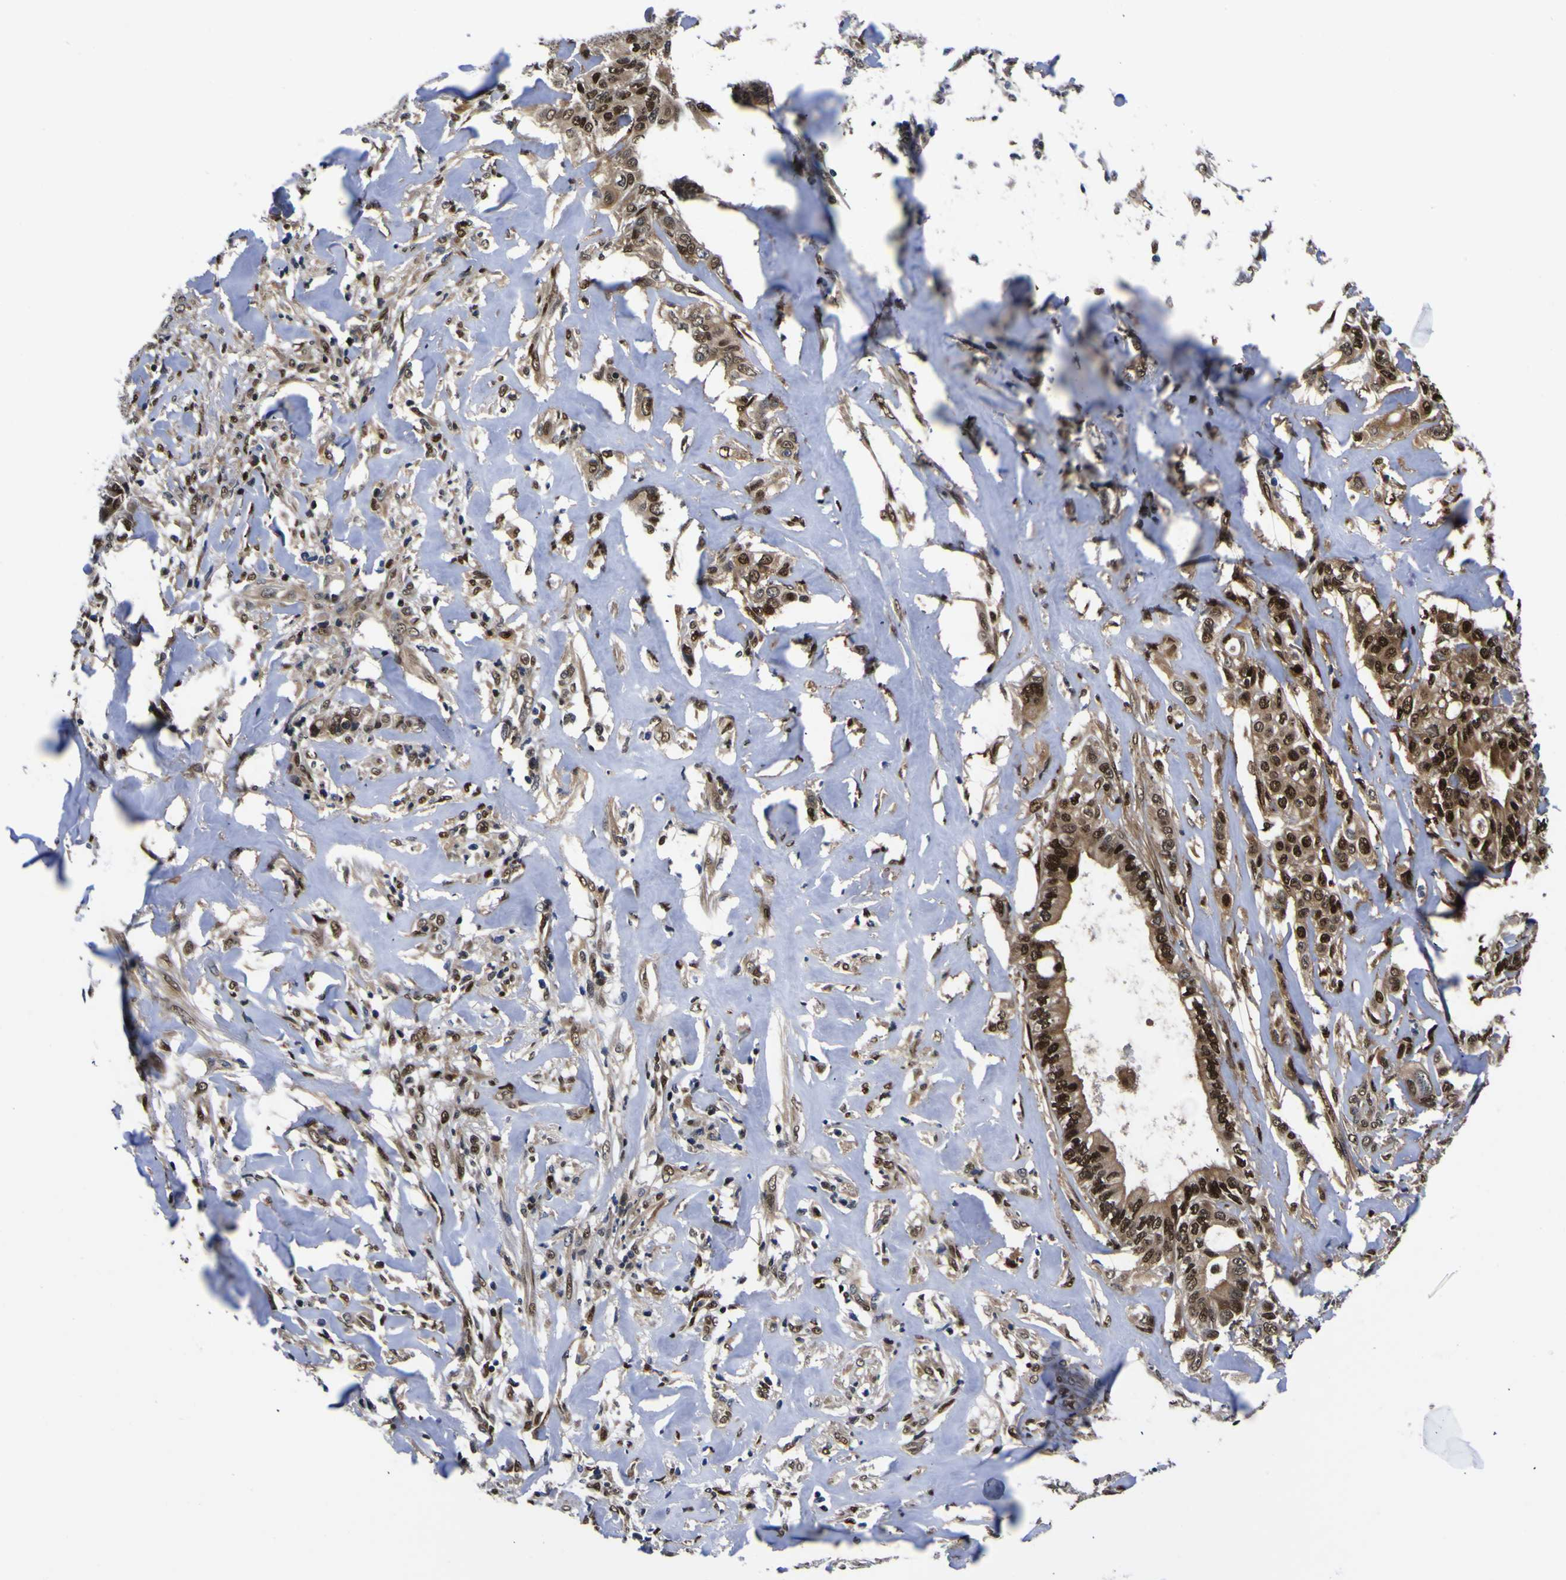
{"staining": {"intensity": "strong", "quantity": ">75%", "location": "cytoplasmic/membranous,nuclear"}, "tissue": "liver cancer", "cell_type": "Tumor cells", "image_type": "cancer", "snomed": [{"axis": "morphology", "description": "Cholangiocarcinoma"}, {"axis": "topography", "description": "Liver"}], "caption": "IHC of cholangiocarcinoma (liver) exhibits high levels of strong cytoplasmic/membranous and nuclear staining in approximately >75% of tumor cells. The protein of interest is stained brown, and the nuclei are stained in blue (DAB IHC with brightfield microscopy, high magnification).", "gene": "FAM110B", "patient": {"sex": "female", "age": 67}}